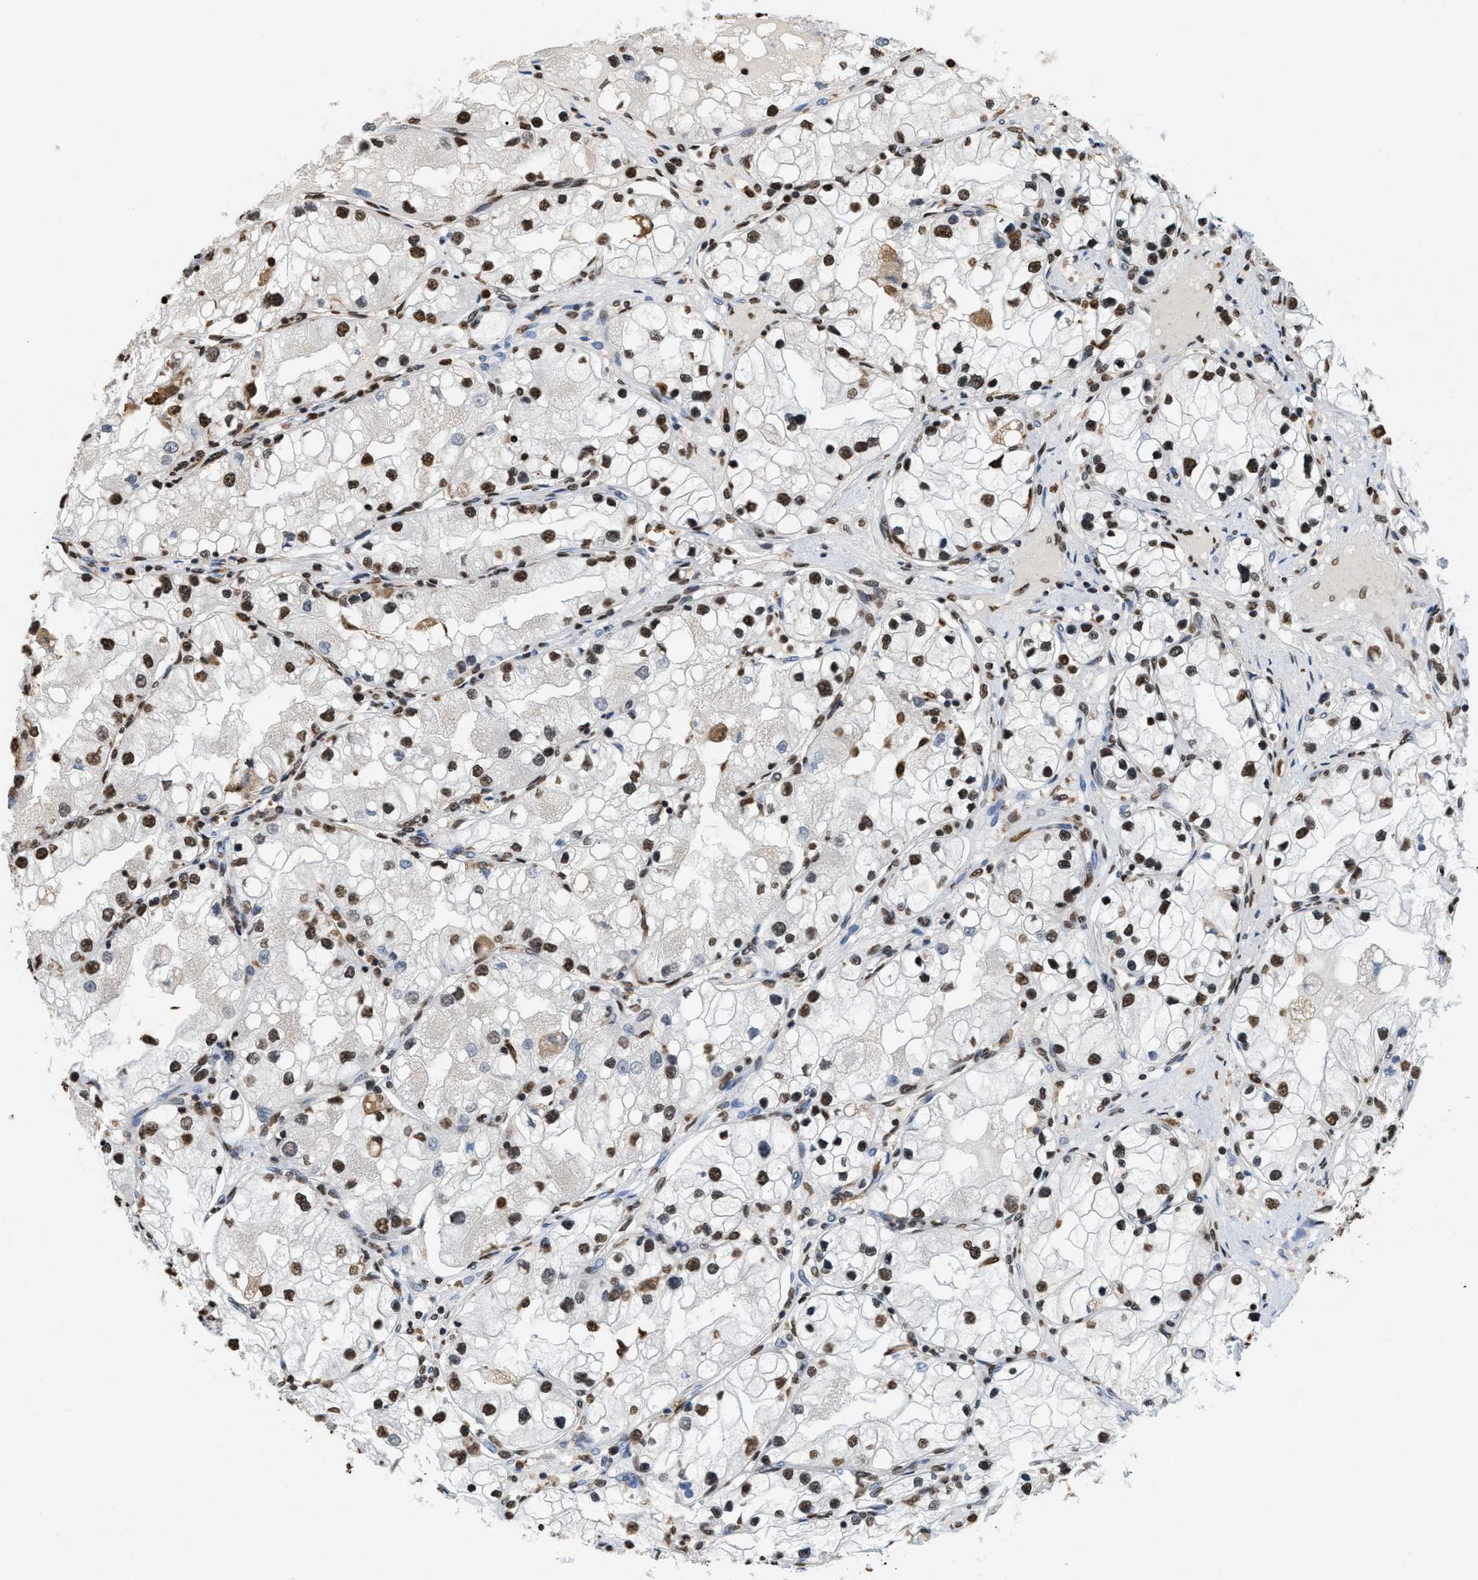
{"staining": {"intensity": "moderate", "quantity": ">75%", "location": "nuclear"}, "tissue": "renal cancer", "cell_type": "Tumor cells", "image_type": "cancer", "snomed": [{"axis": "morphology", "description": "Adenocarcinoma, NOS"}, {"axis": "topography", "description": "Kidney"}], "caption": "Renal cancer (adenocarcinoma) stained with a brown dye demonstrates moderate nuclear positive expression in about >75% of tumor cells.", "gene": "NUP88", "patient": {"sex": "male", "age": 68}}